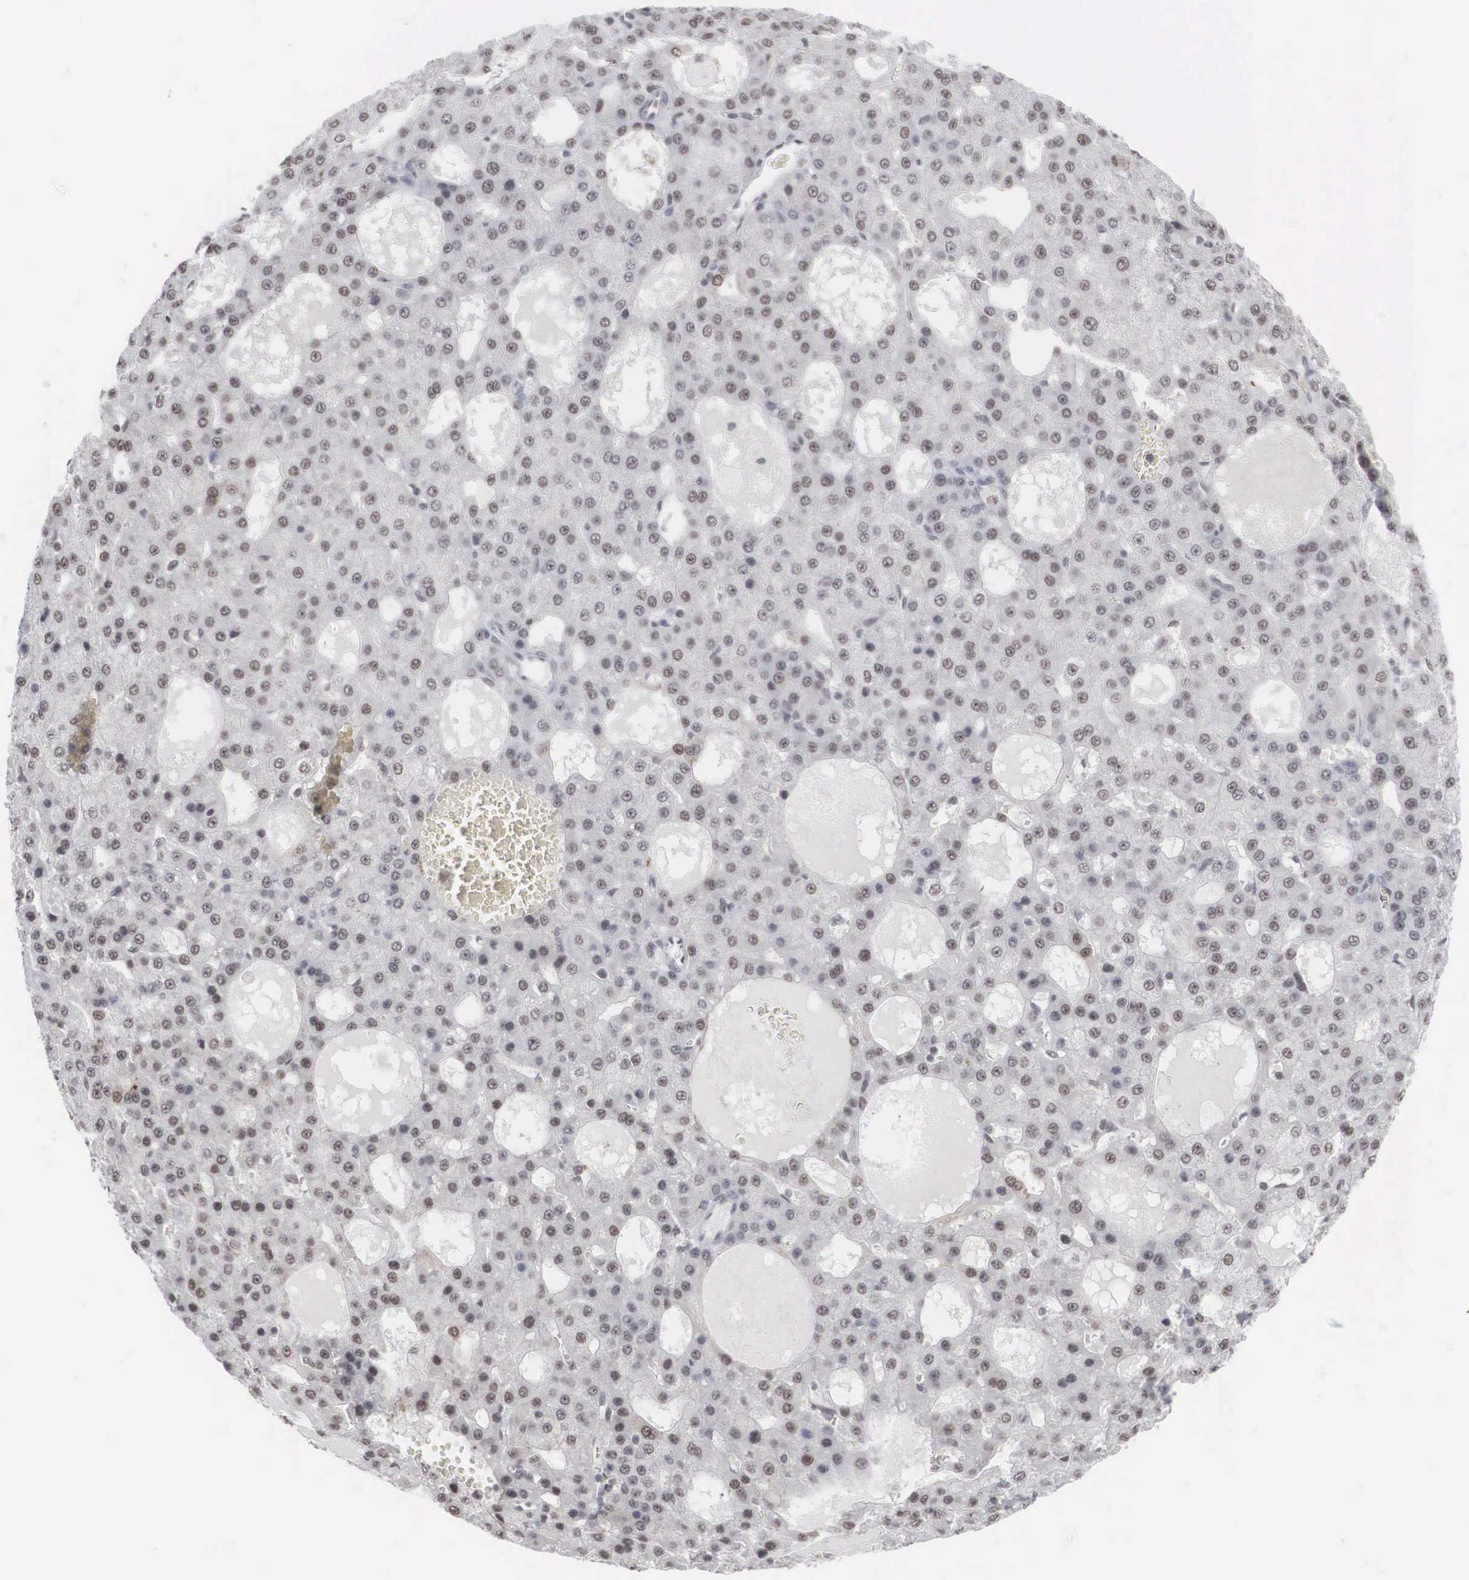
{"staining": {"intensity": "weak", "quantity": "<25%", "location": "cytoplasmic/membranous,nuclear"}, "tissue": "liver cancer", "cell_type": "Tumor cells", "image_type": "cancer", "snomed": [{"axis": "morphology", "description": "Carcinoma, Hepatocellular, NOS"}, {"axis": "topography", "description": "Liver"}], "caption": "Liver hepatocellular carcinoma was stained to show a protein in brown. There is no significant staining in tumor cells.", "gene": "AUTS2", "patient": {"sex": "male", "age": 47}}